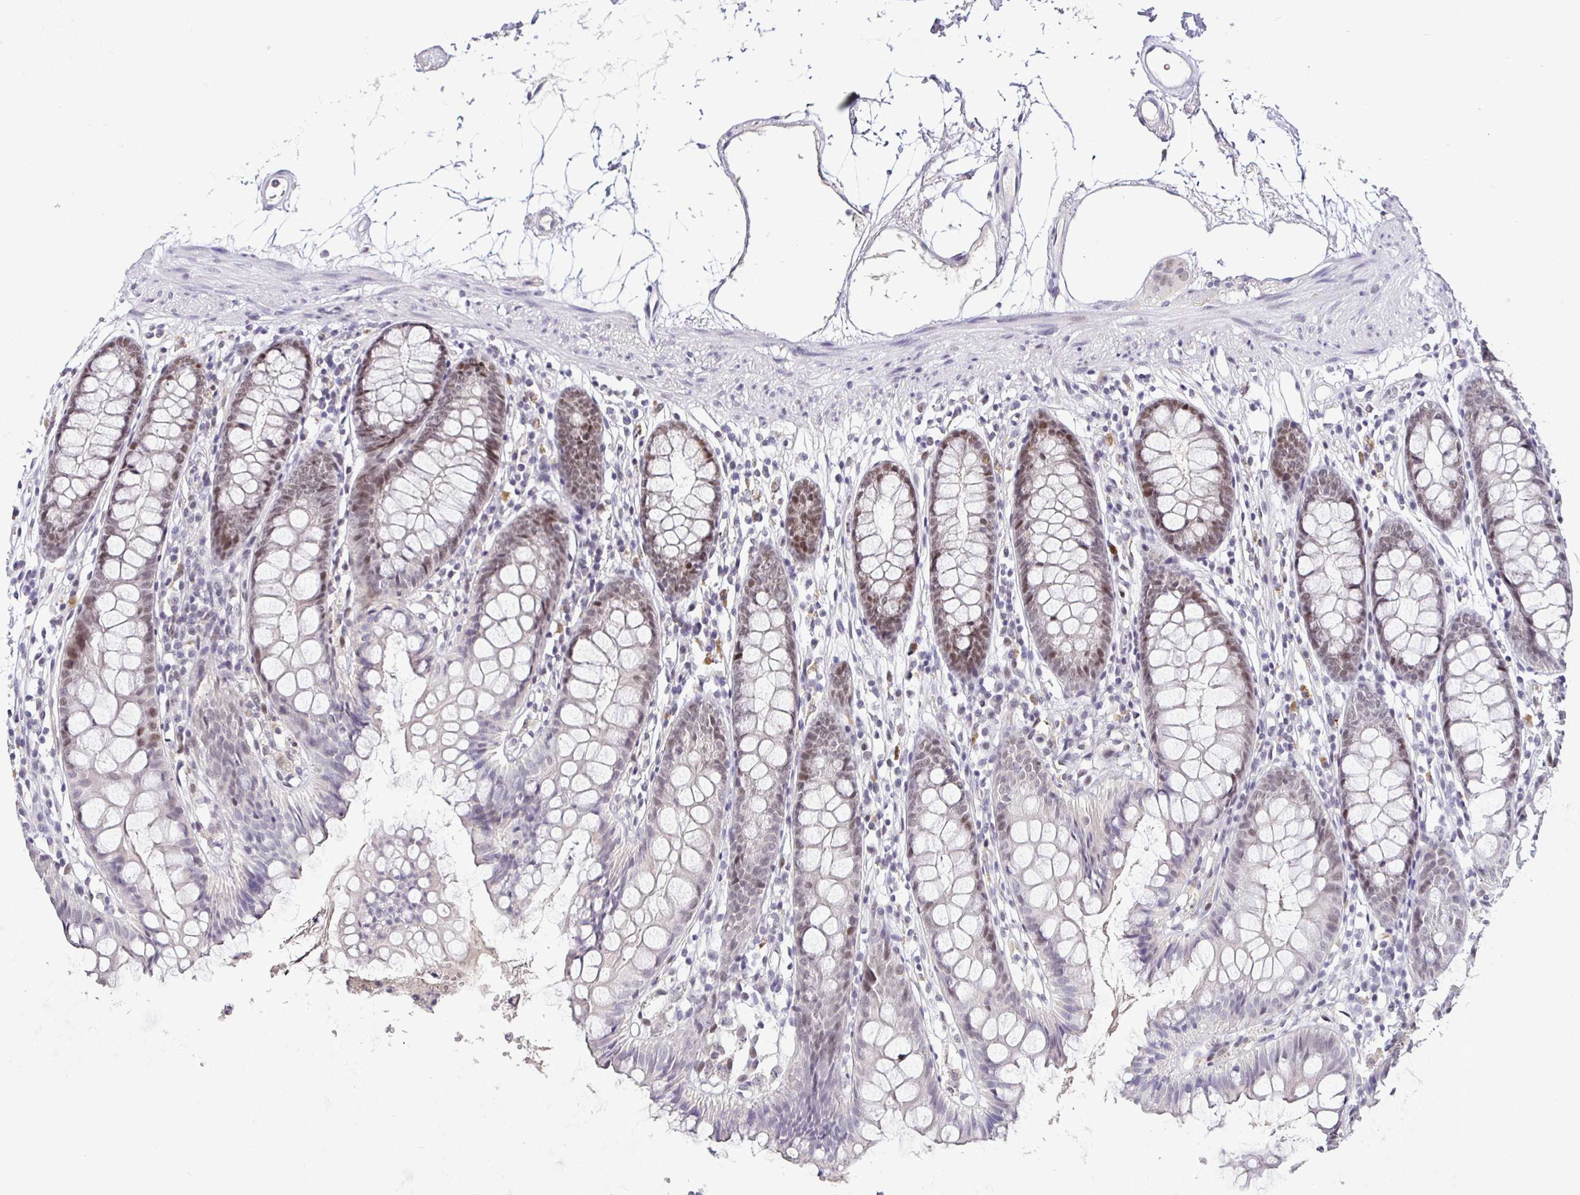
{"staining": {"intensity": "negative", "quantity": "none", "location": "none"}, "tissue": "colon", "cell_type": "Endothelial cells", "image_type": "normal", "snomed": [{"axis": "morphology", "description": "Normal tissue, NOS"}, {"axis": "topography", "description": "Colon"}], "caption": "Immunohistochemical staining of benign colon shows no significant positivity in endothelial cells.", "gene": "NUP188", "patient": {"sex": "female", "age": 84}}